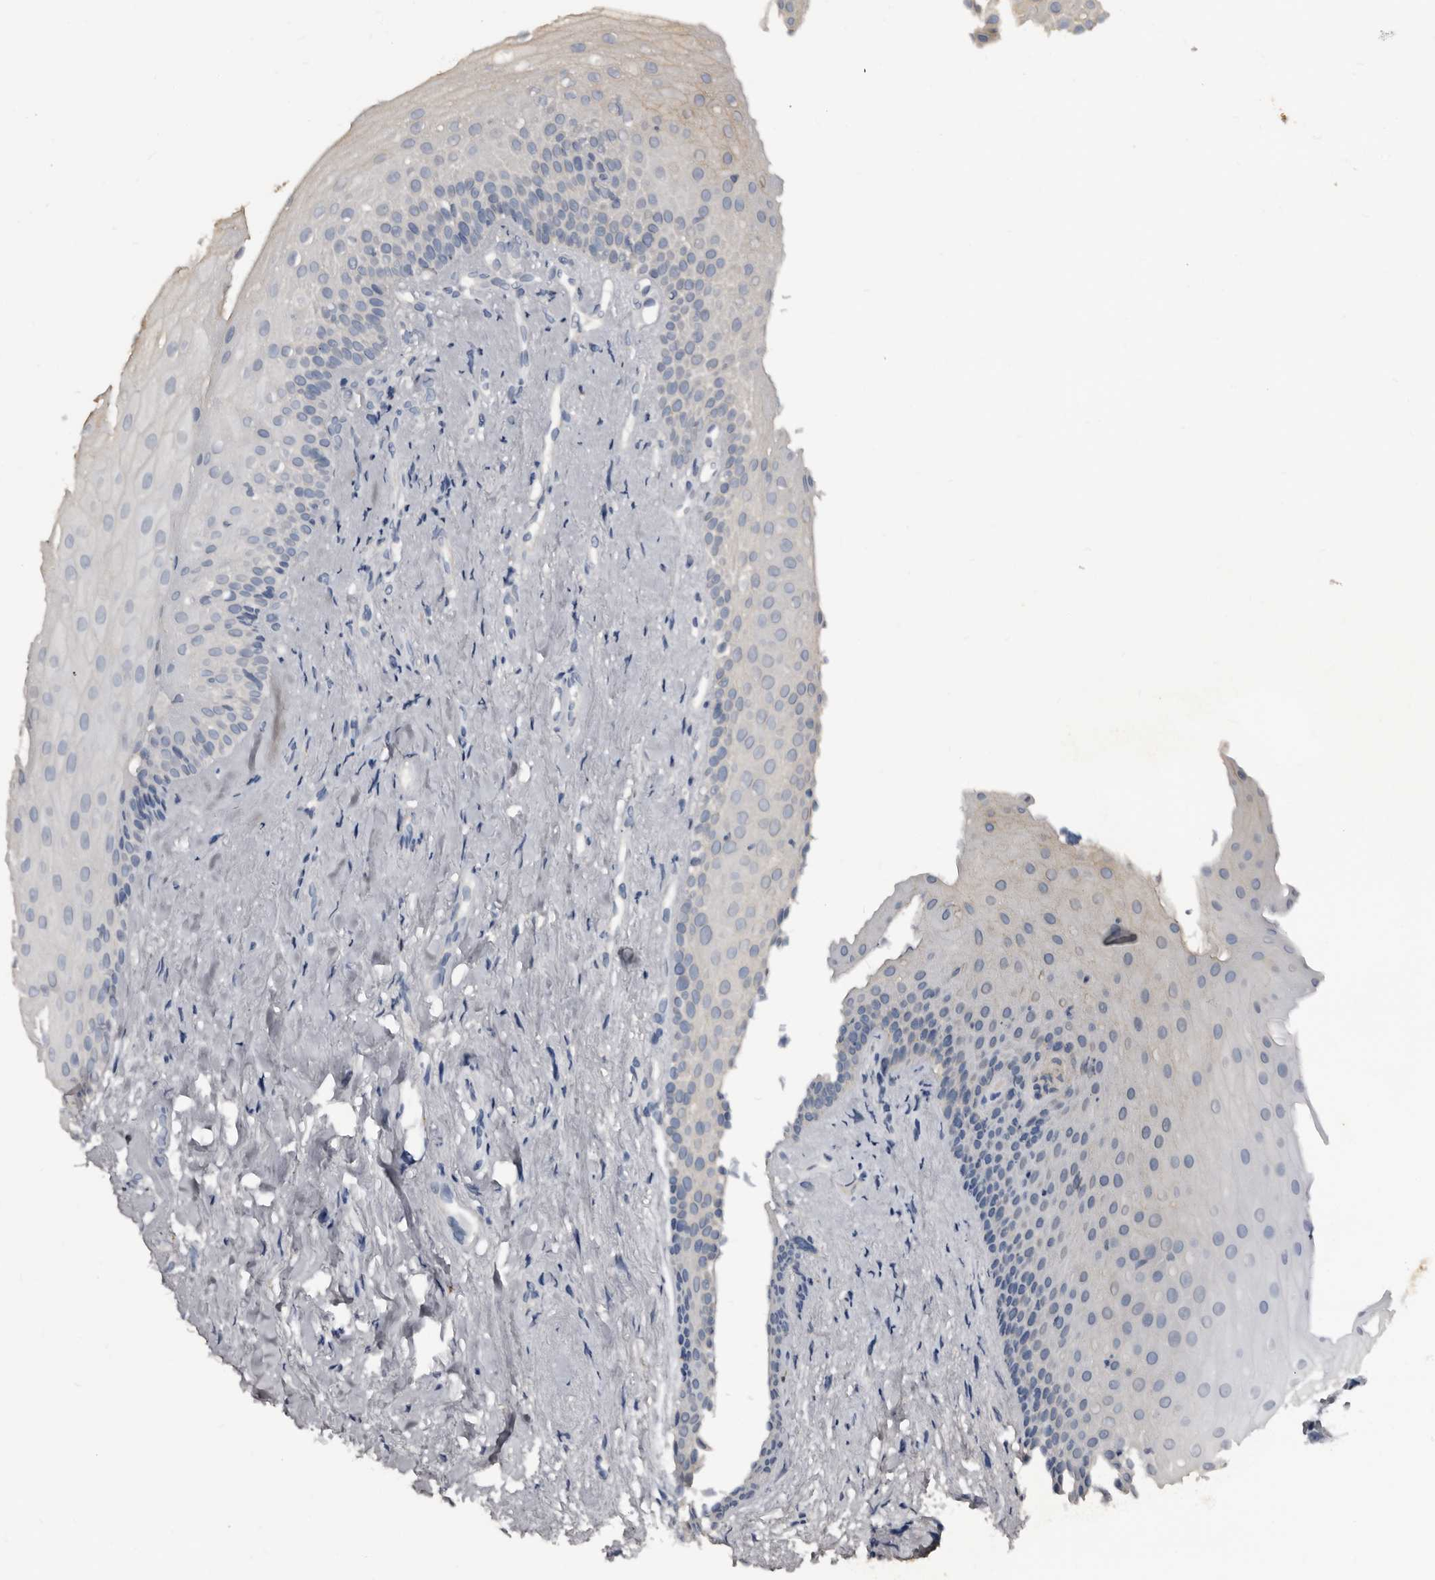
{"staining": {"intensity": "moderate", "quantity": "<25%", "location": "cytoplasmic/membranous"}, "tissue": "oral mucosa", "cell_type": "Squamous epithelial cells", "image_type": "normal", "snomed": [{"axis": "morphology", "description": "Normal tissue, NOS"}, {"axis": "topography", "description": "Oral tissue"}], "caption": "Protein expression analysis of normal oral mucosa reveals moderate cytoplasmic/membranous staining in about <25% of squamous epithelial cells. The staining was performed using DAB (3,3'-diaminobenzidine), with brown indicating positive protein expression. Nuclei are stained blue with hematoxylin.", "gene": "GREB1", "patient": {"sex": "female", "age": 63}}